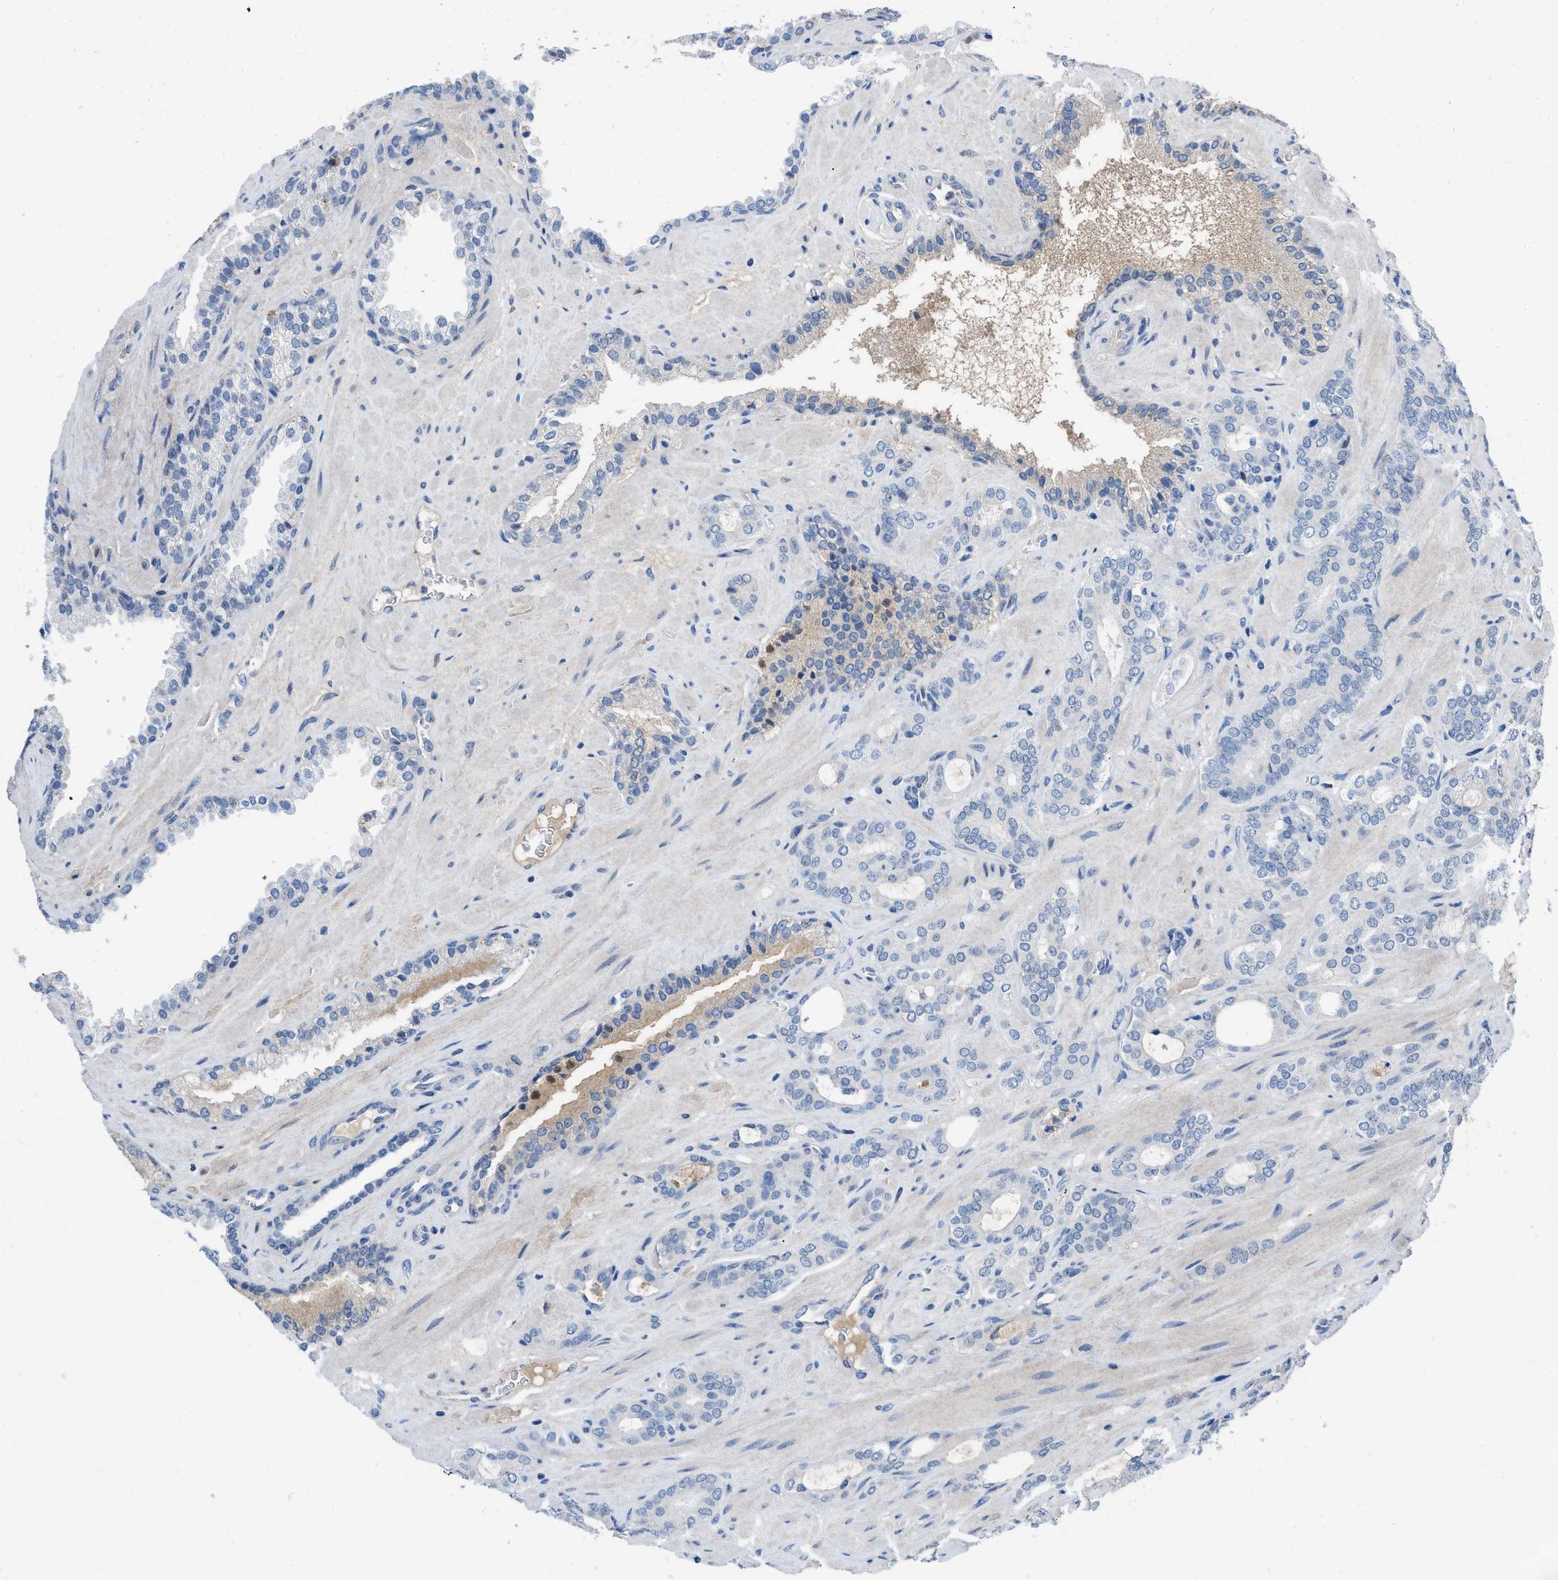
{"staining": {"intensity": "negative", "quantity": "none", "location": "none"}, "tissue": "prostate cancer", "cell_type": "Tumor cells", "image_type": "cancer", "snomed": [{"axis": "morphology", "description": "Adenocarcinoma, Low grade"}, {"axis": "topography", "description": "Prostate"}], "caption": "Immunohistochemistry (IHC) image of human prostate adenocarcinoma (low-grade) stained for a protein (brown), which demonstrates no staining in tumor cells.", "gene": "HPX", "patient": {"sex": "male", "age": 63}}